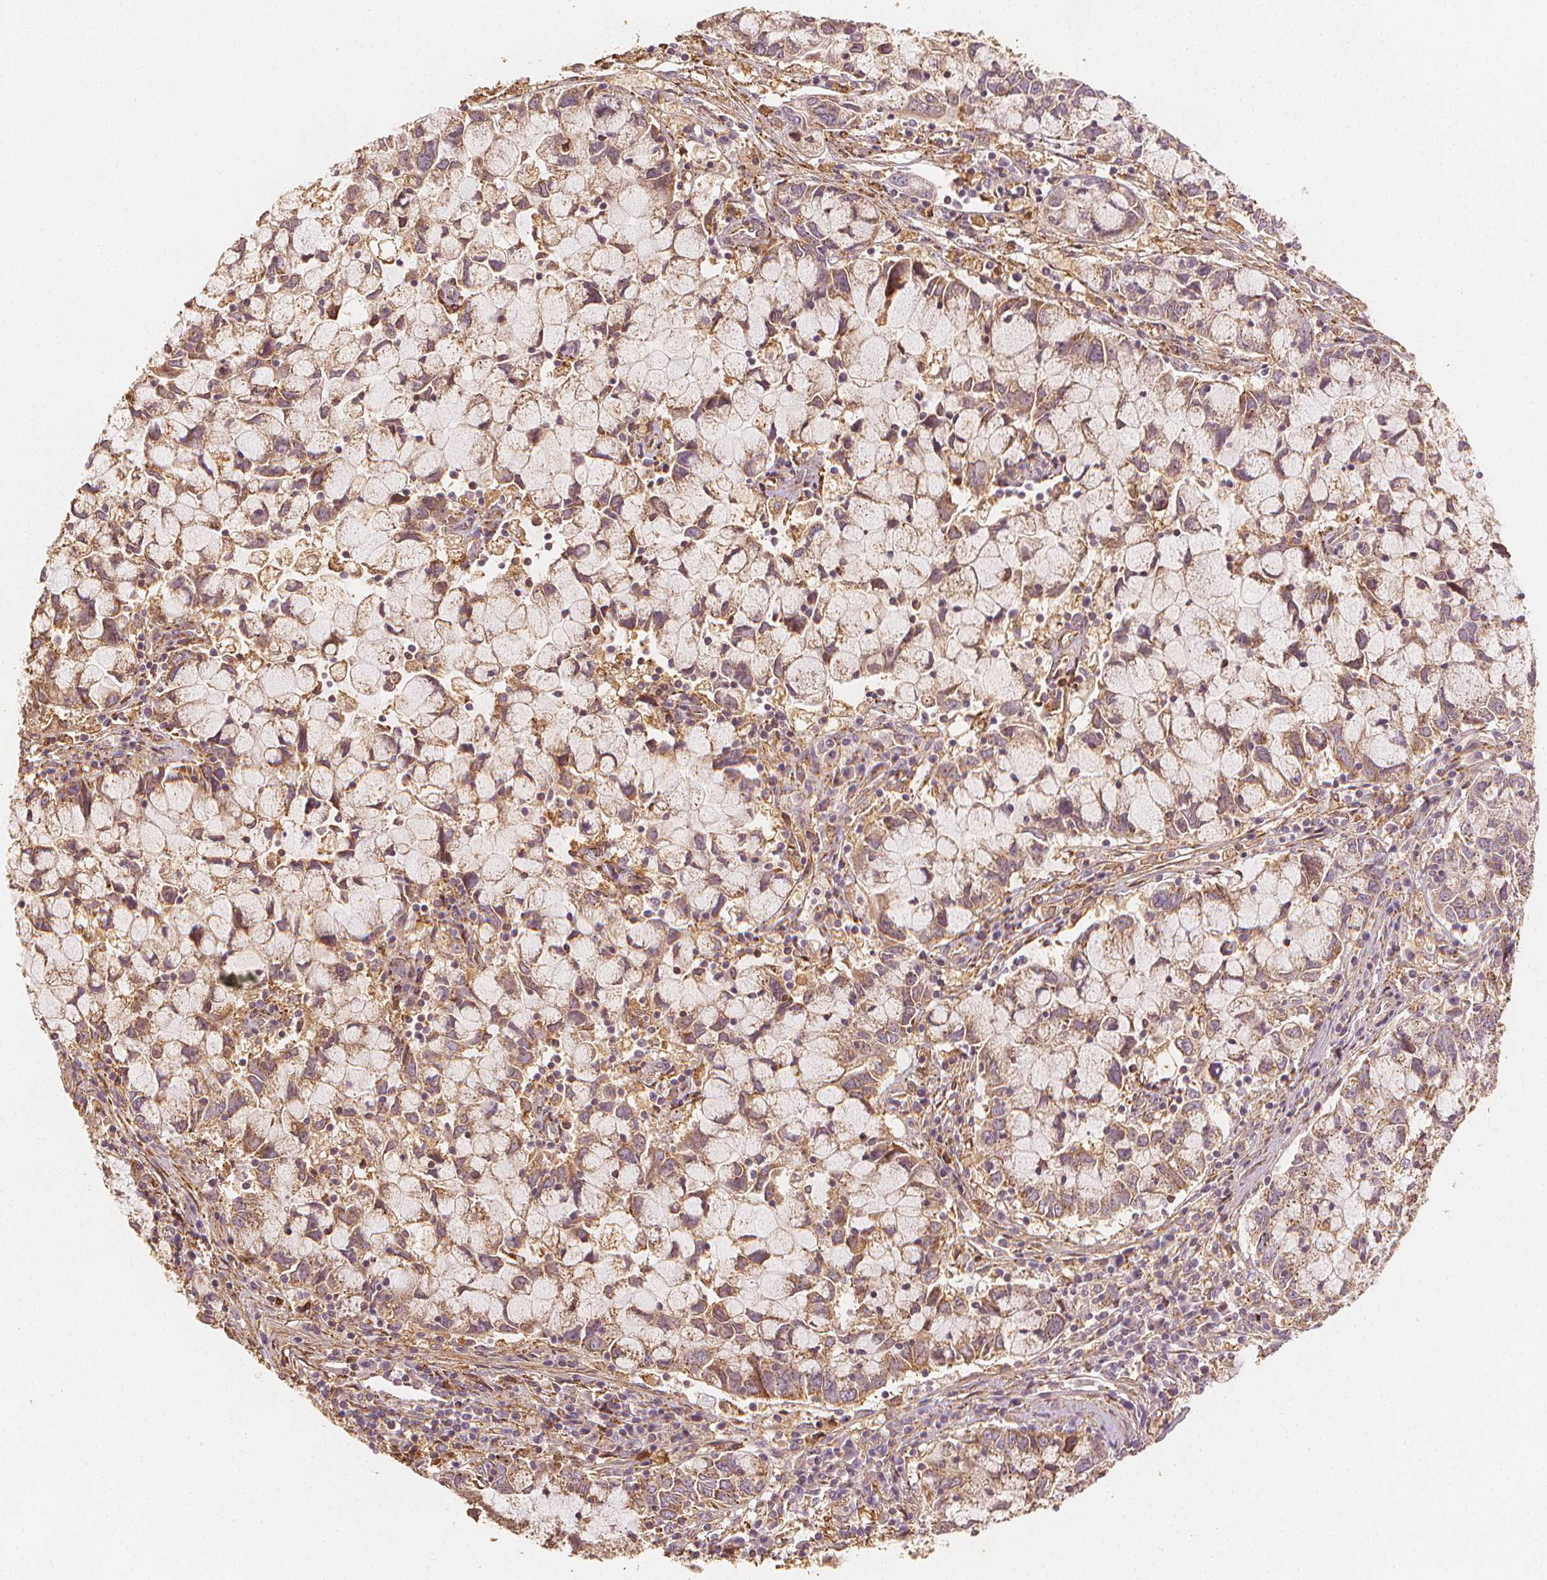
{"staining": {"intensity": "weak", "quantity": "25%-75%", "location": "cytoplasmic/membranous"}, "tissue": "cervical cancer", "cell_type": "Tumor cells", "image_type": "cancer", "snomed": [{"axis": "morphology", "description": "Adenocarcinoma, NOS"}, {"axis": "topography", "description": "Cervix"}], "caption": "The histopathology image reveals staining of cervical cancer (adenocarcinoma), revealing weak cytoplasmic/membranous protein positivity (brown color) within tumor cells. (DAB (3,3'-diaminobenzidine) IHC with brightfield microscopy, high magnification).", "gene": "ARHGAP26", "patient": {"sex": "female", "age": 40}}